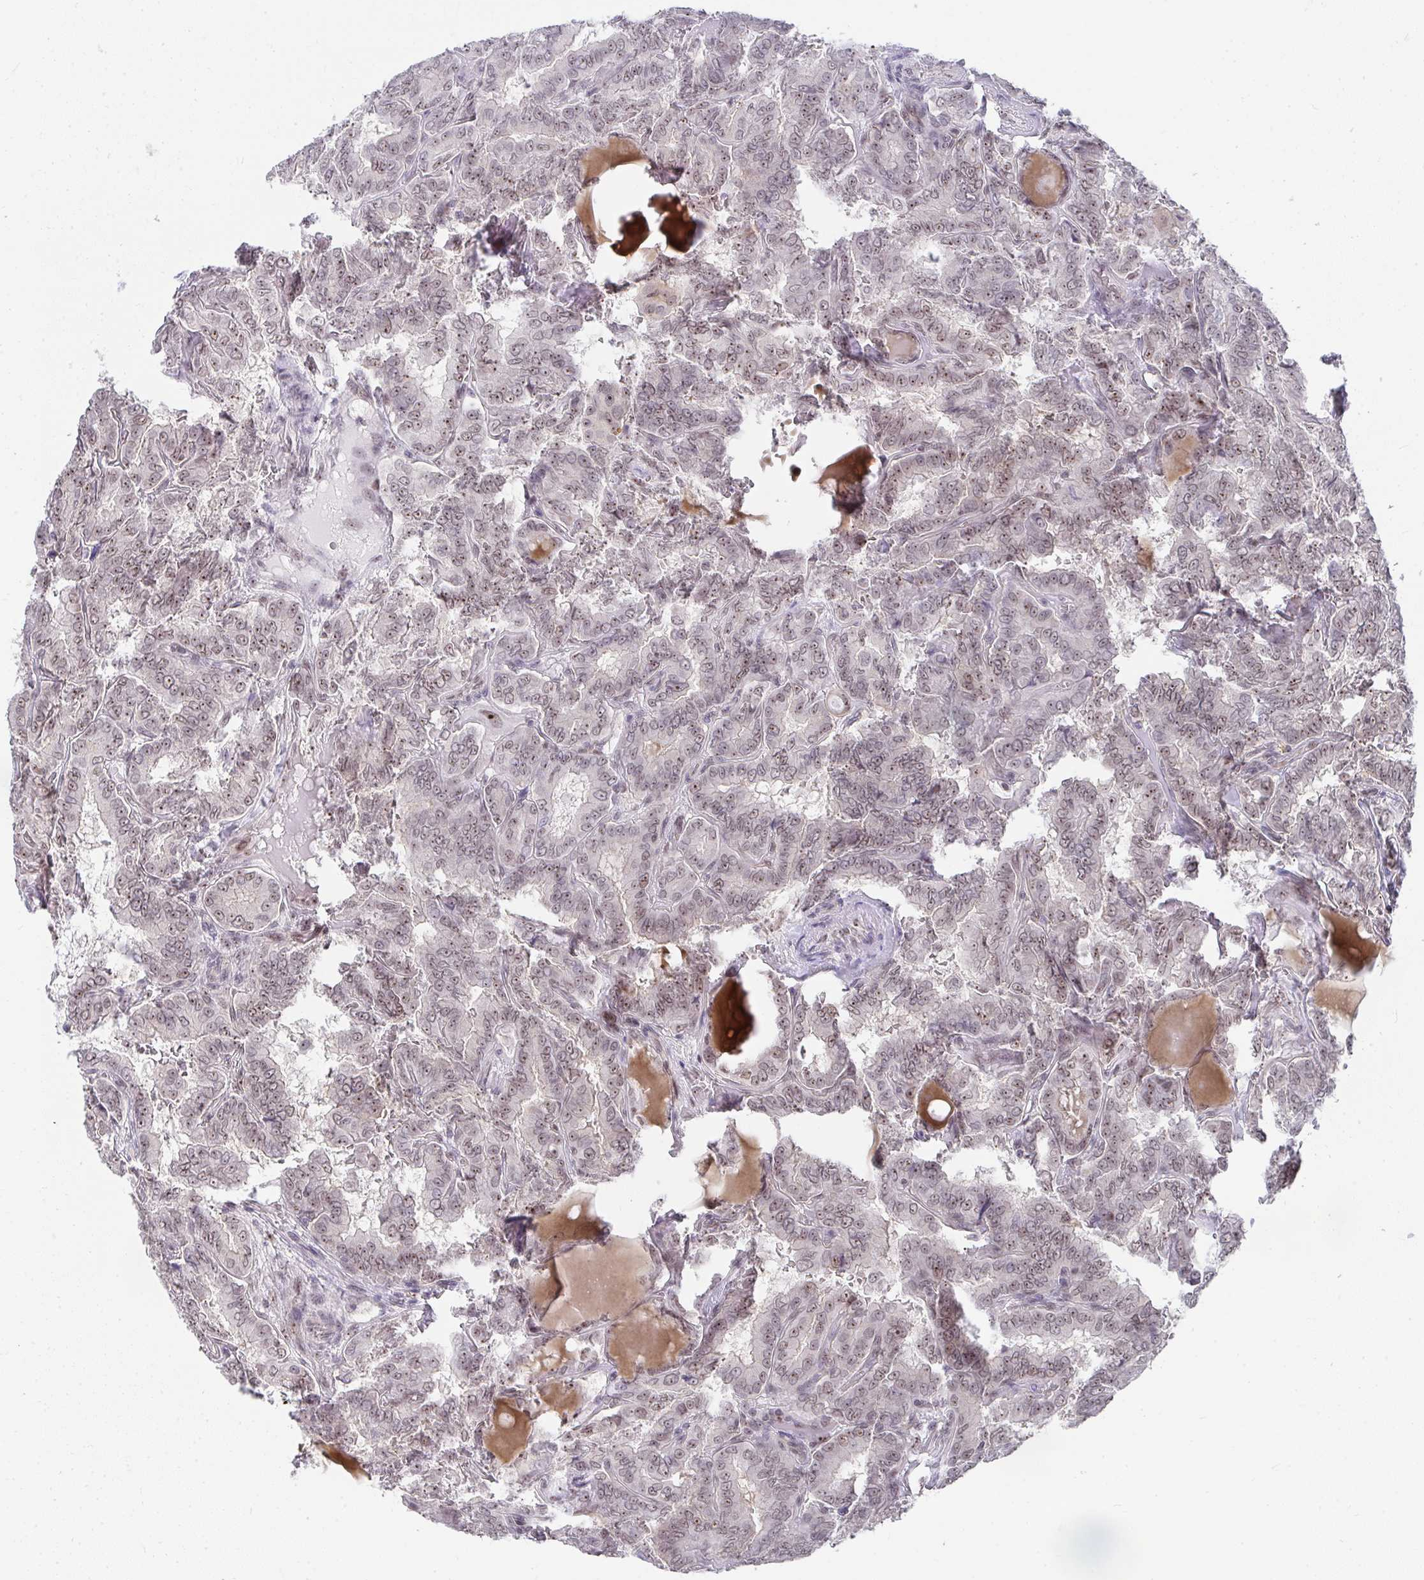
{"staining": {"intensity": "weak", "quantity": "25%-75%", "location": "nuclear"}, "tissue": "thyroid cancer", "cell_type": "Tumor cells", "image_type": "cancer", "snomed": [{"axis": "morphology", "description": "Papillary adenocarcinoma, NOS"}, {"axis": "topography", "description": "Thyroid gland"}], "caption": "Papillary adenocarcinoma (thyroid) tissue displays weak nuclear expression in about 25%-75% of tumor cells, visualized by immunohistochemistry.", "gene": "HIRA", "patient": {"sex": "female", "age": 46}}